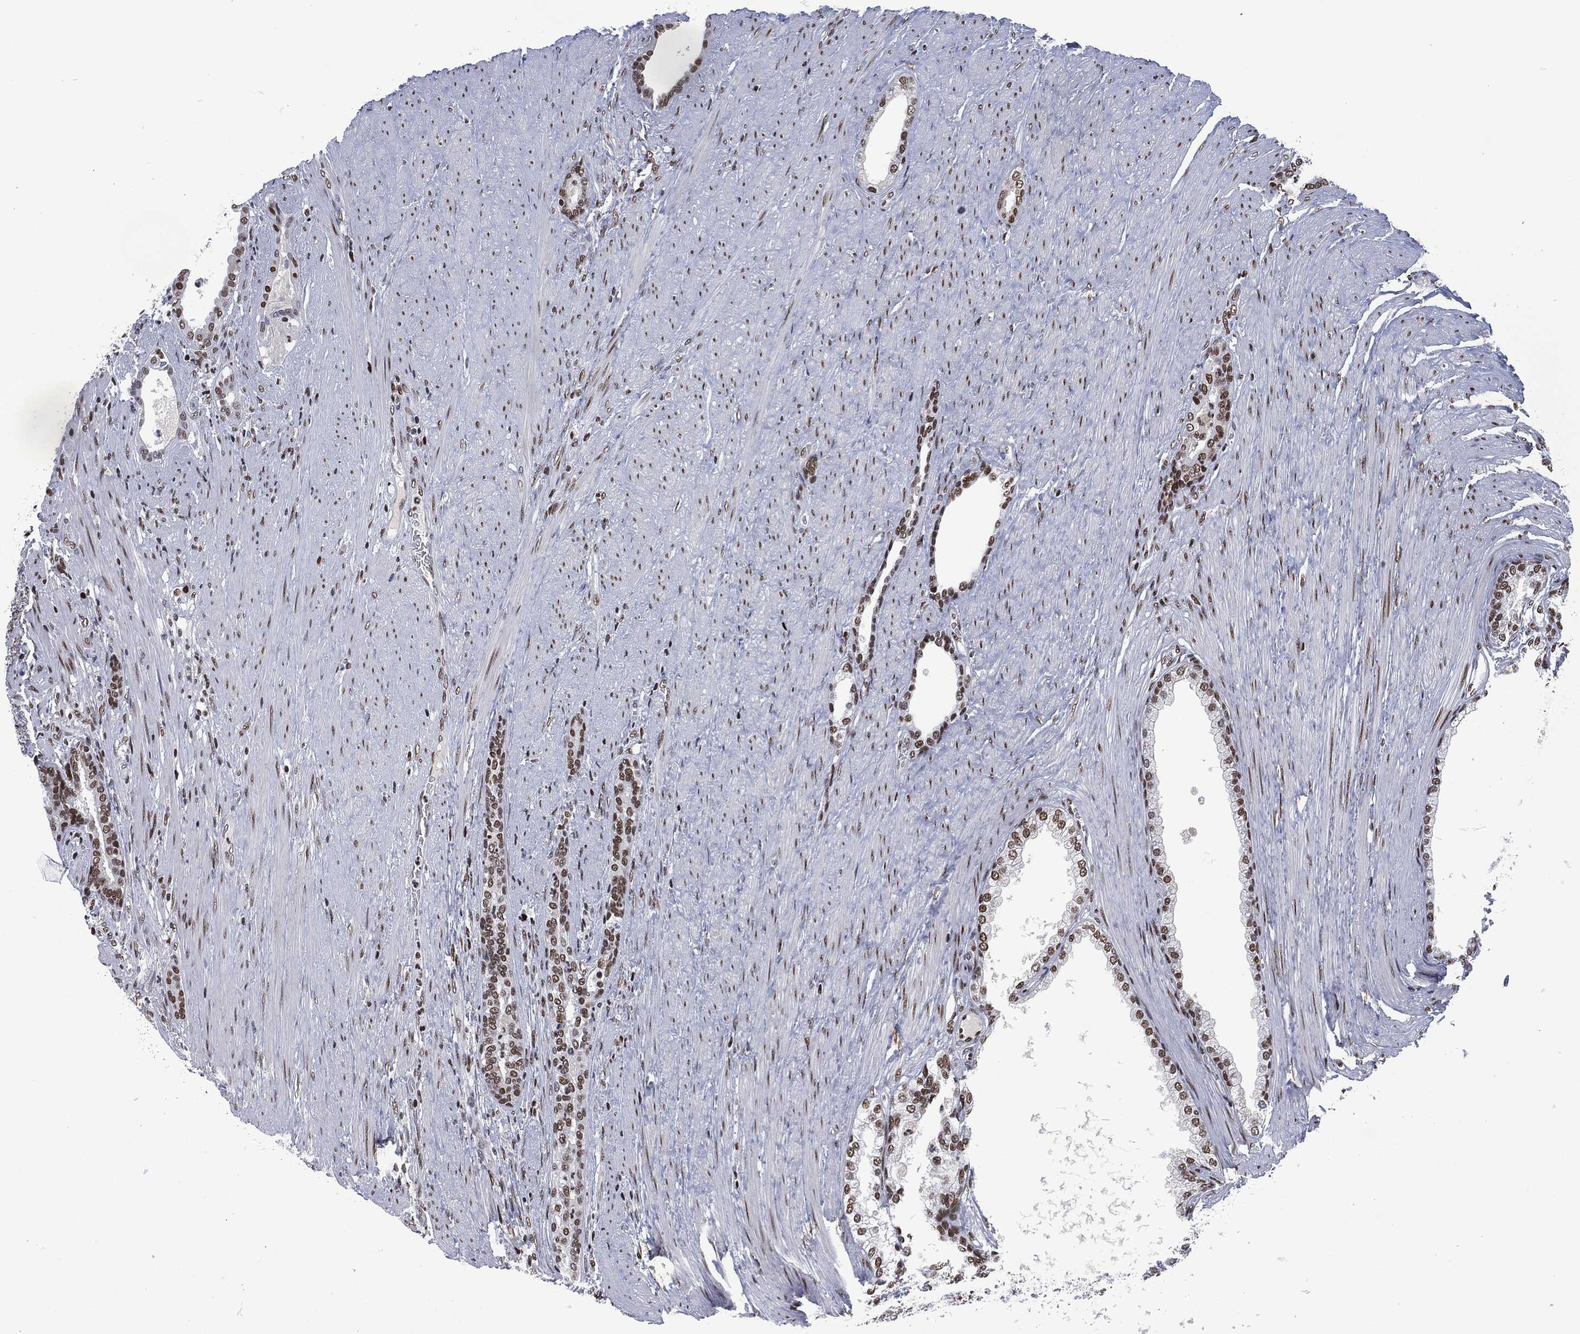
{"staining": {"intensity": "moderate", "quantity": ">75%", "location": "nuclear"}, "tissue": "prostate cancer", "cell_type": "Tumor cells", "image_type": "cancer", "snomed": [{"axis": "morphology", "description": "Adenocarcinoma, Low grade"}, {"axis": "topography", "description": "Prostate"}], "caption": "Moderate nuclear positivity for a protein is identified in approximately >75% of tumor cells of prostate cancer using immunohistochemistry (IHC).", "gene": "DCPS", "patient": {"sex": "male", "age": 68}}